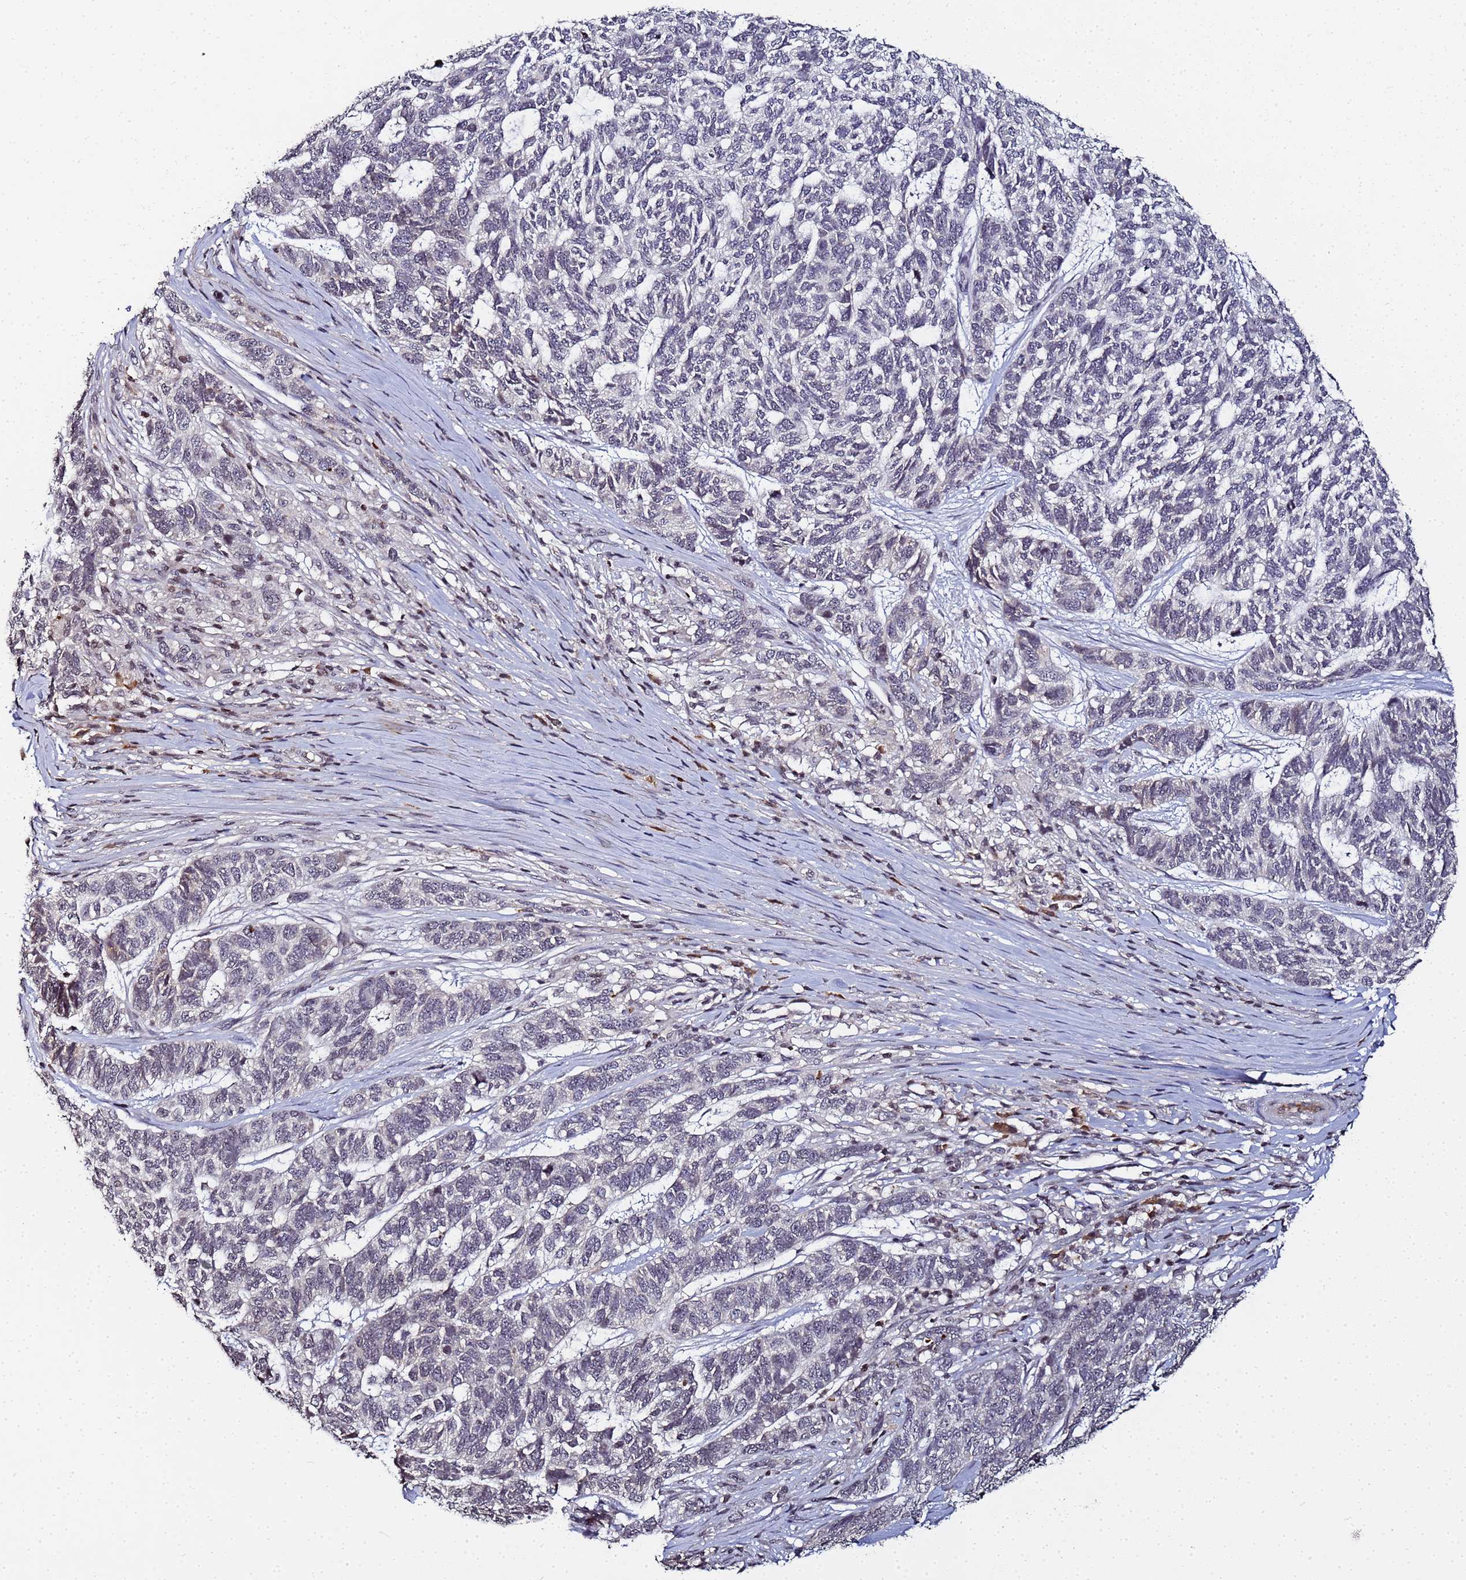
{"staining": {"intensity": "negative", "quantity": "none", "location": "none"}, "tissue": "skin cancer", "cell_type": "Tumor cells", "image_type": "cancer", "snomed": [{"axis": "morphology", "description": "Basal cell carcinoma"}, {"axis": "topography", "description": "Skin"}], "caption": "DAB (3,3'-diaminobenzidine) immunohistochemical staining of basal cell carcinoma (skin) shows no significant staining in tumor cells.", "gene": "FZD4", "patient": {"sex": "female", "age": 65}}